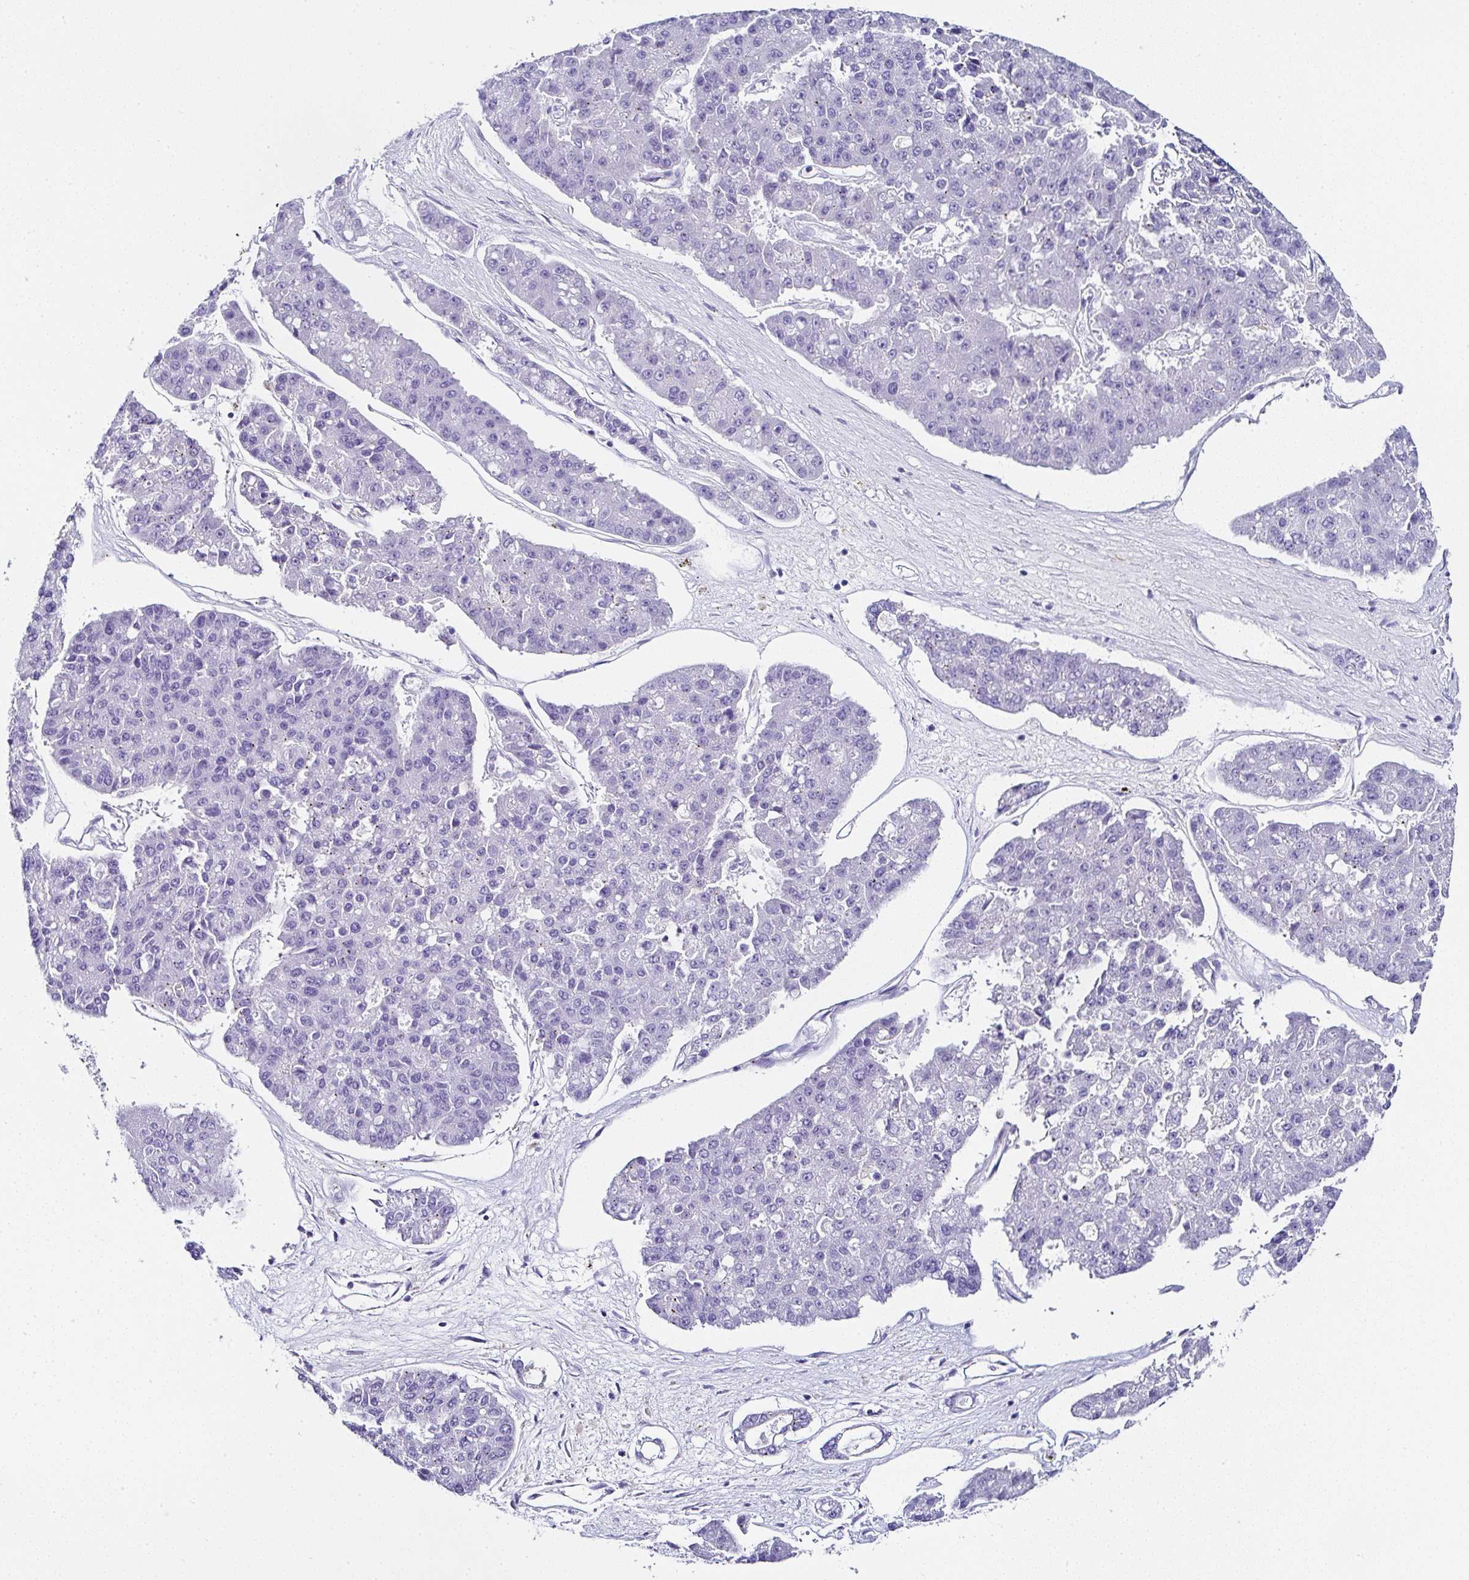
{"staining": {"intensity": "negative", "quantity": "none", "location": "none"}, "tissue": "pancreatic cancer", "cell_type": "Tumor cells", "image_type": "cancer", "snomed": [{"axis": "morphology", "description": "Adenocarcinoma, NOS"}, {"axis": "topography", "description": "Pancreas"}], "caption": "Photomicrograph shows no significant protein positivity in tumor cells of pancreatic adenocarcinoma. Brightfield microscopy of immunohistochemistry (IHC) stained with DAB (3,3'-diaminobenzidine) (brown) and hematoxylin (blue), captured at high magnification.", "gene": "PPFIA4", "patient": {"sex": "male", "age": 50}}